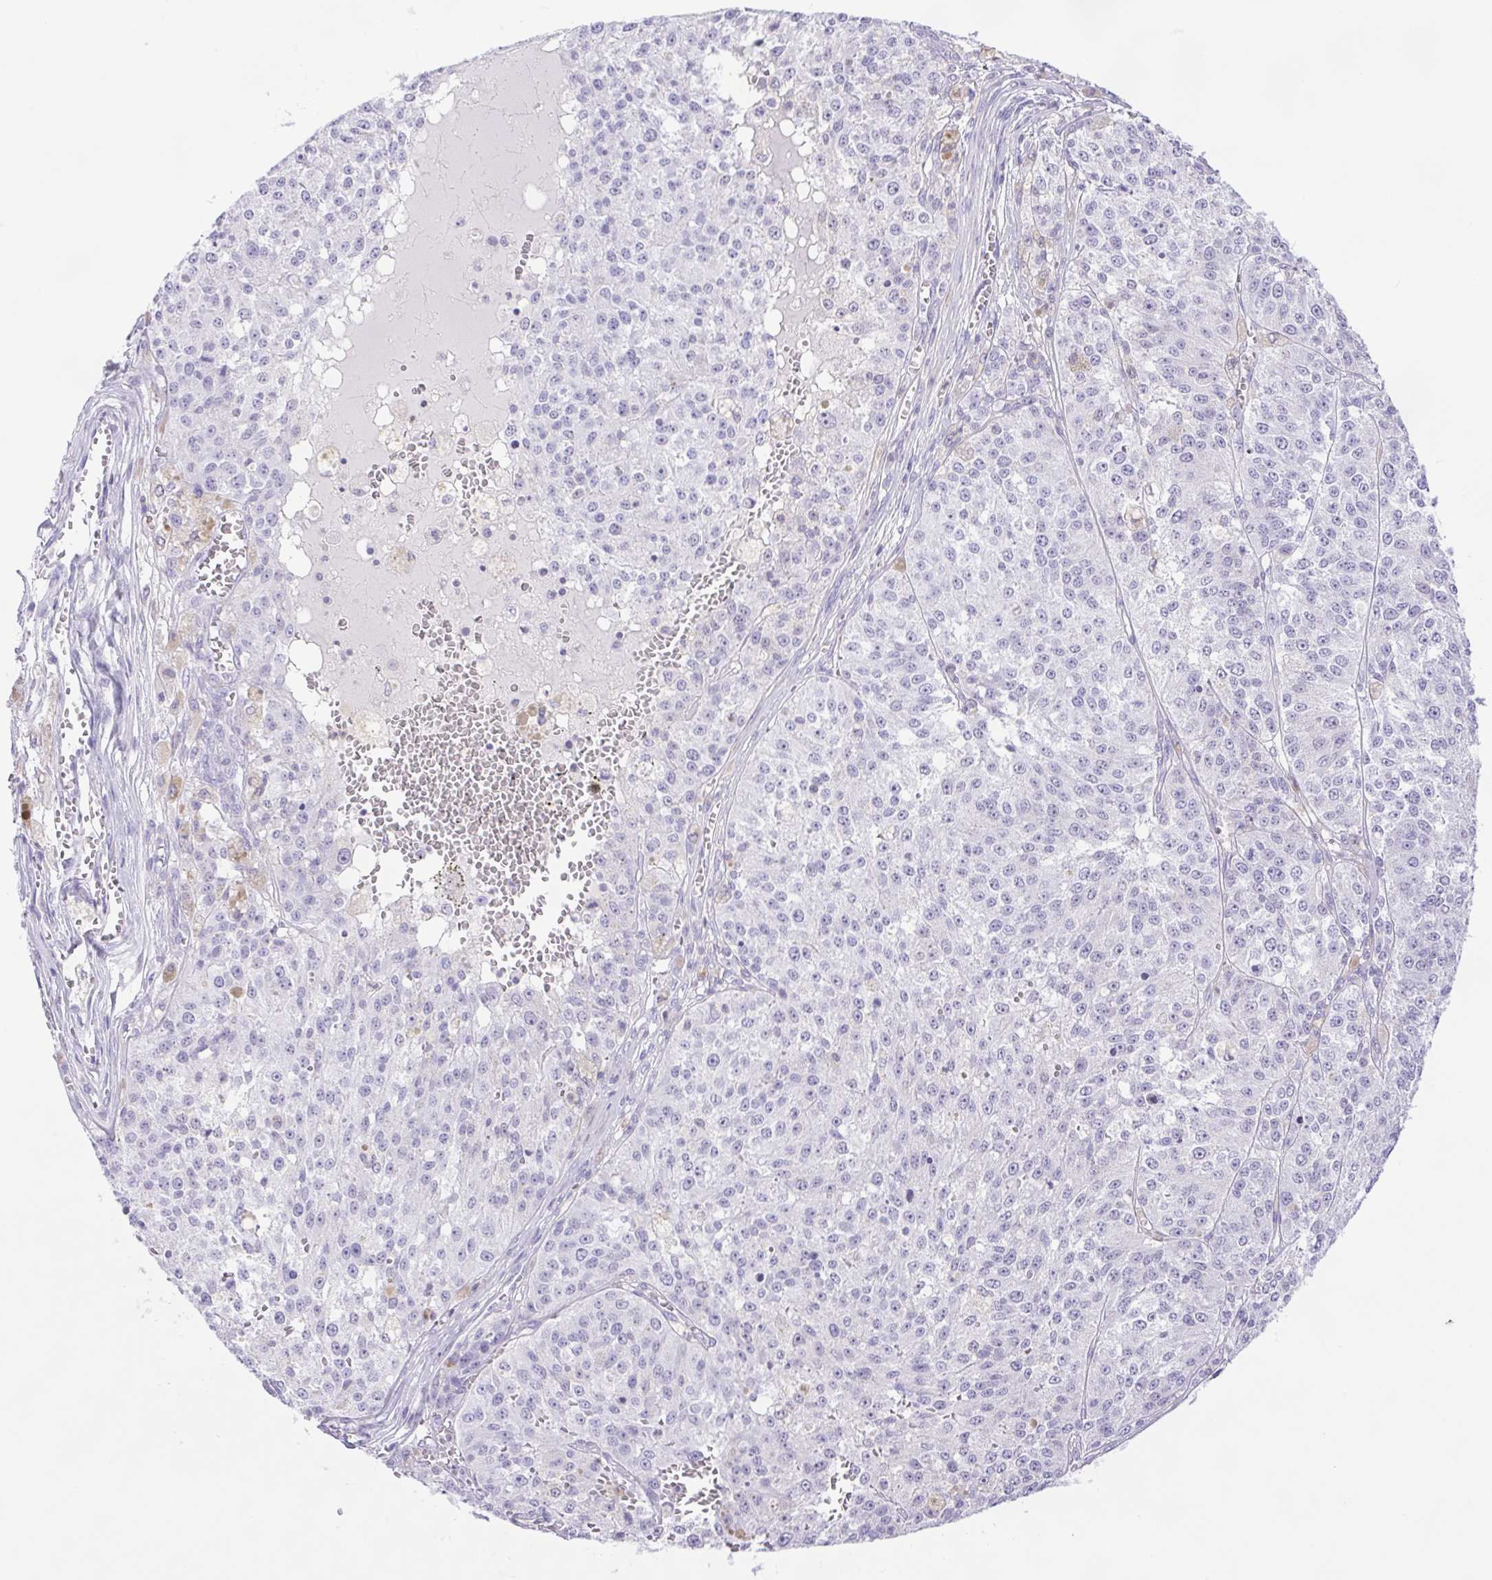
{"staining": {"intensity": "negative", "quantity": "none", "location": "none"}, "tissue": "melanoma", "cell_type": "Tumor cells", "image_type": "cancer", "snomed": [{"axis": "morphology", "description": "Malignant melanoma, Metastatic site"}, {"axis": "topography", "description": "Lymph node"}], "caption": "Image shows no significant protein positivity in tumor cells of malignant melanoma (metastatic site).", "gene": "SYNPR", "patient": {"sex": "female", "age": 64}}